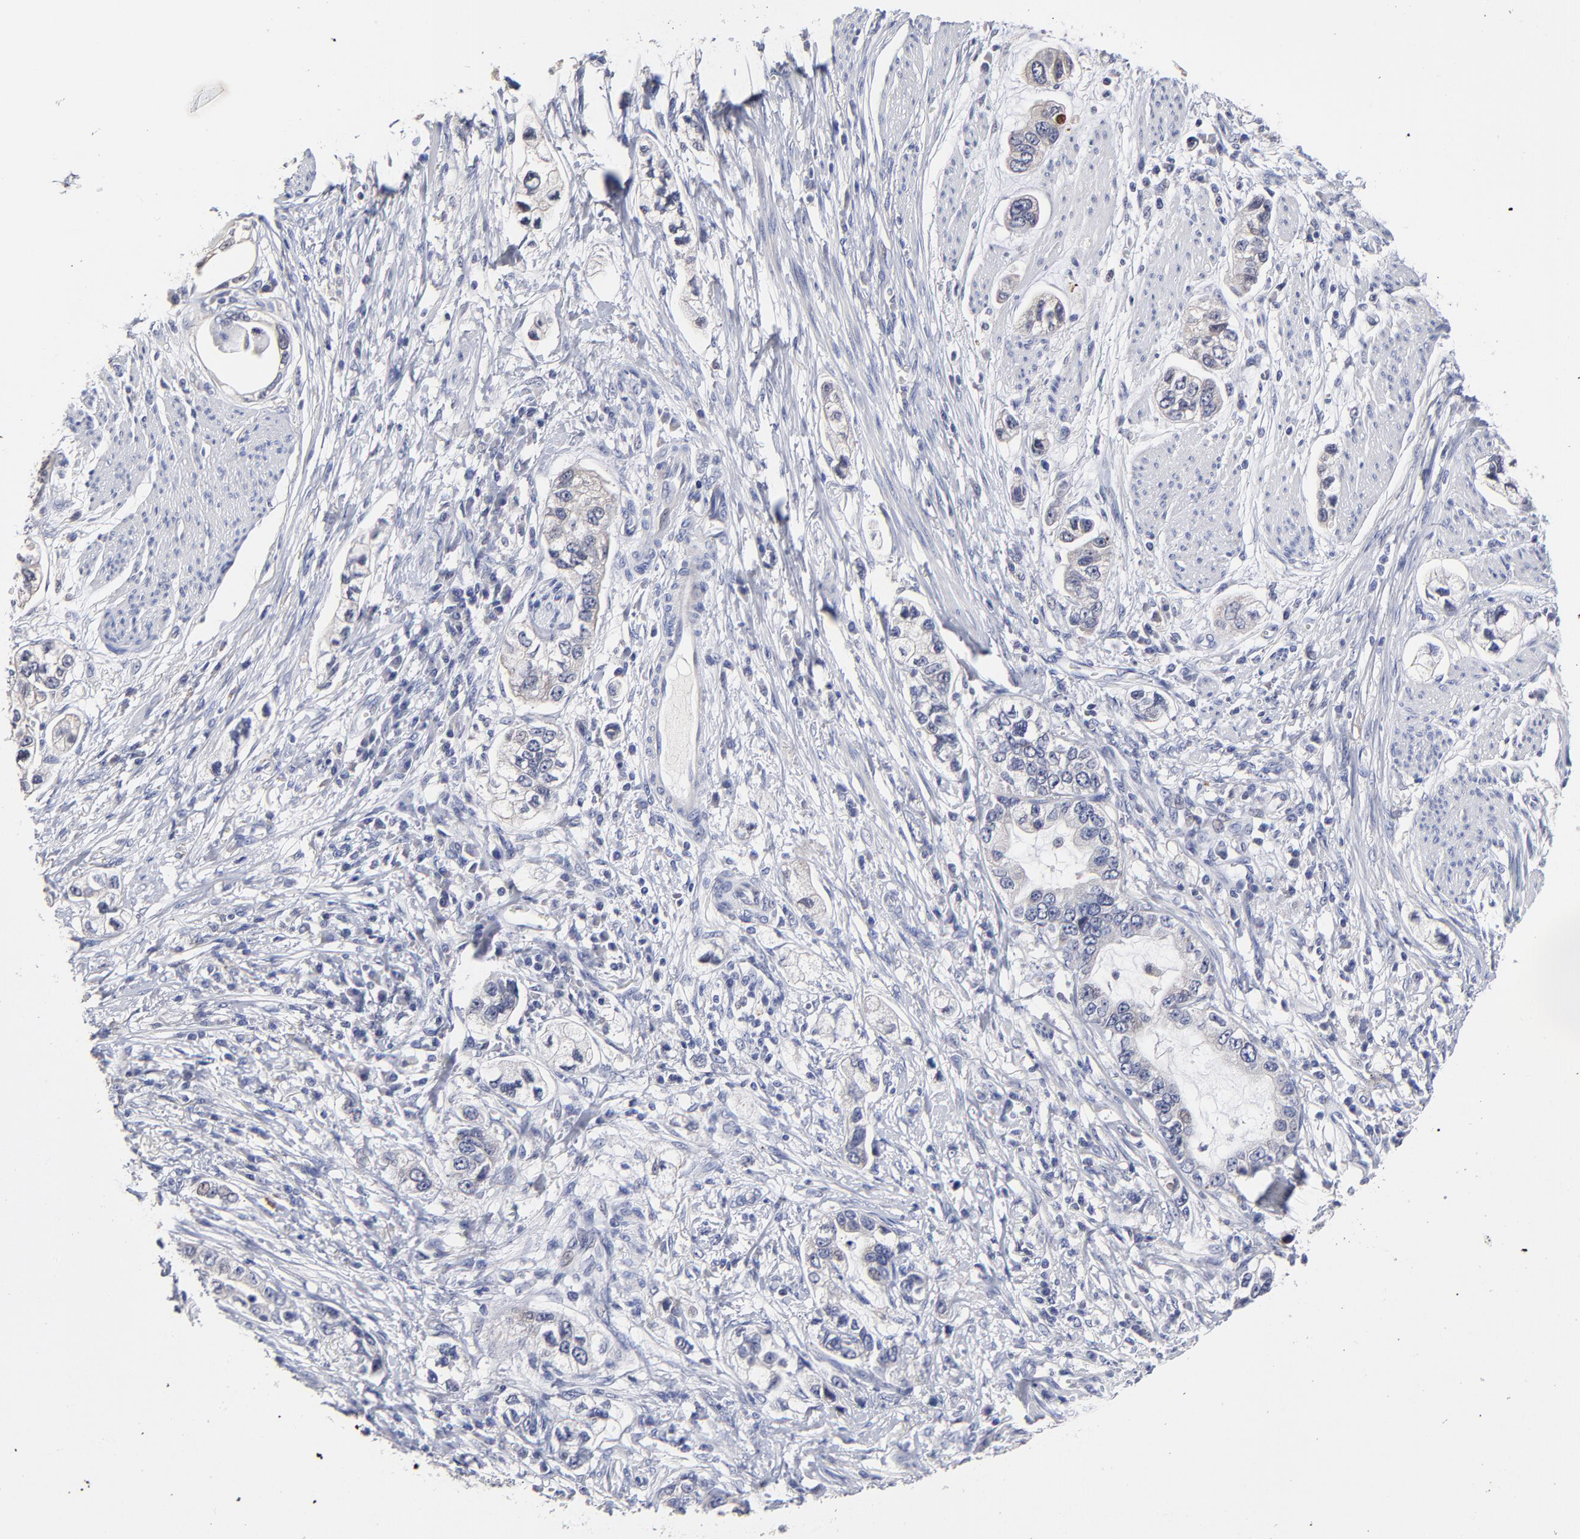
{"staining": {"intensity": "negative", "quantity": "none", "location": "none"}, "tissue": "stomach cancer", "cell_type": "Tumor cells", "image_type": "cancer", "snomed": [{"axis": "morphology", "description": "Adenocarcinoma, NOS"}, {"axis": "topography", "description": "Stomach, lower"}], "caption": "A photomicrograph of human stomach cancer (adenocarcinoma) is negative for staining in tumor cells.", "gene": "CXADR", "patient": {"sex": "female", "age": 93}}